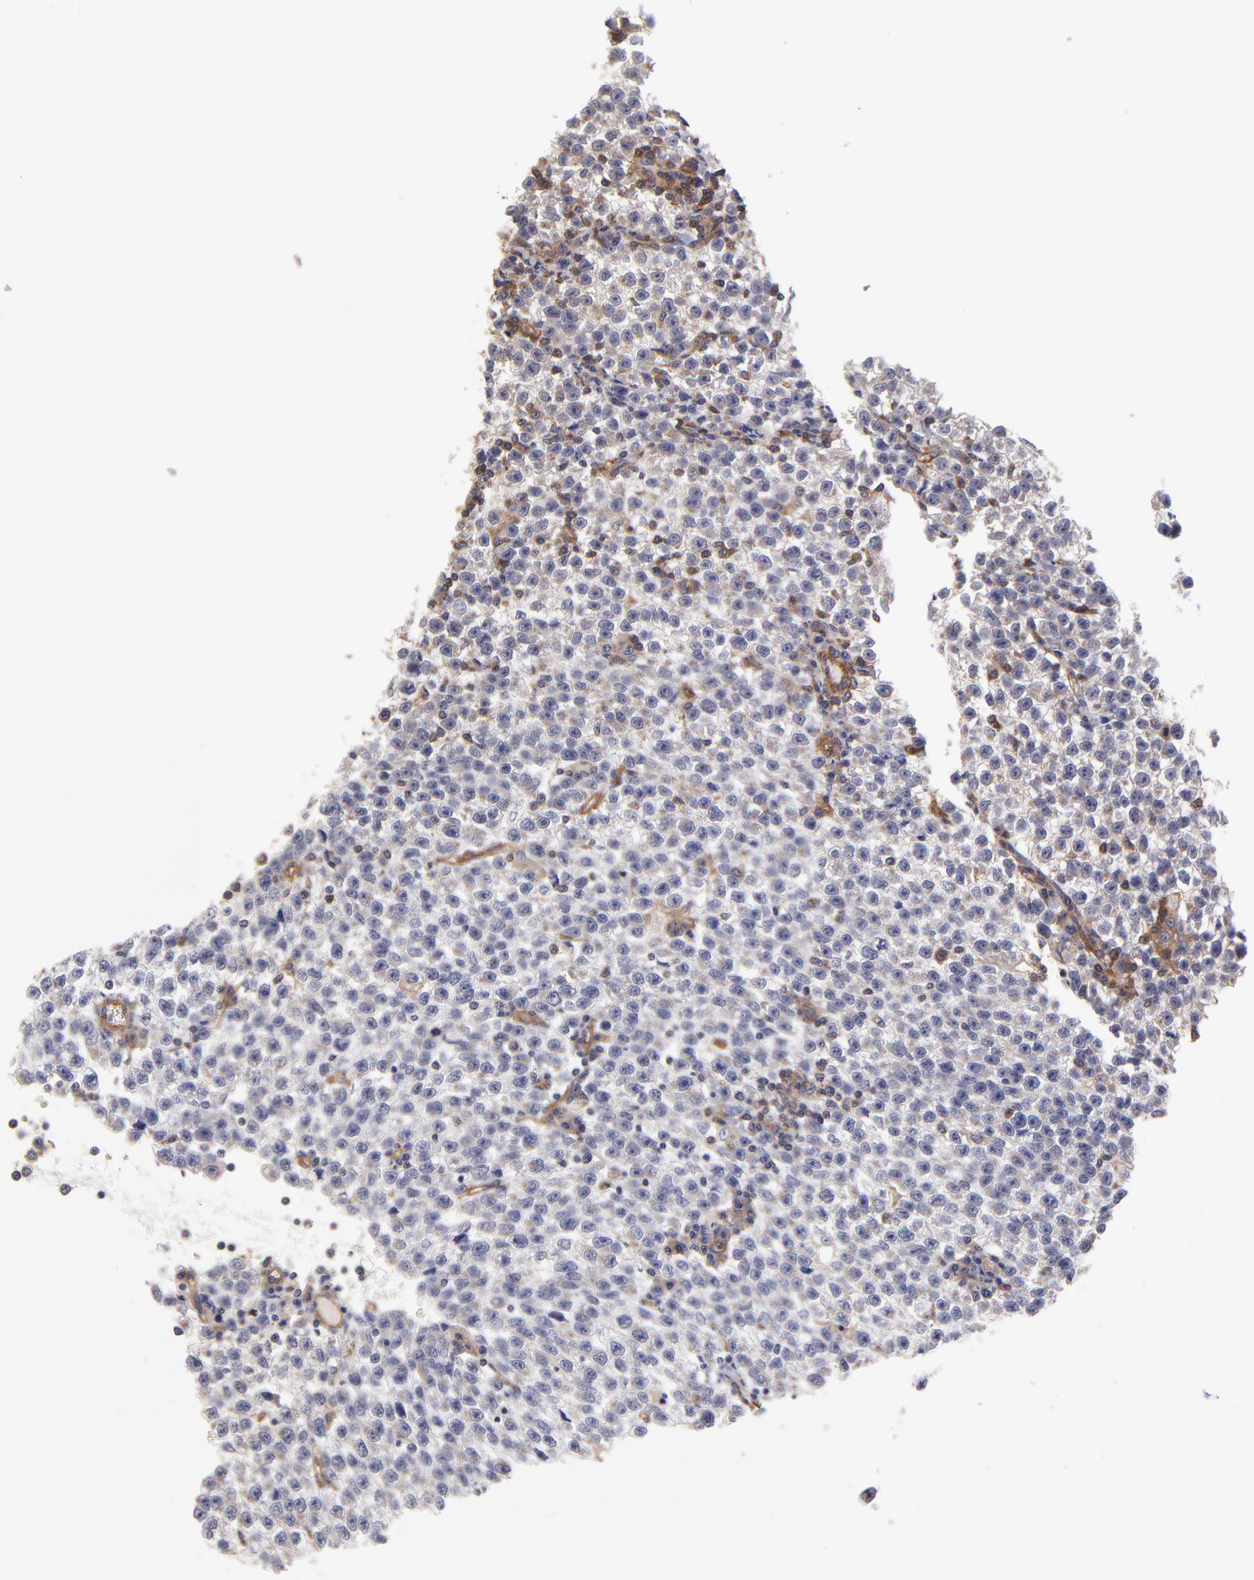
{"staining": {"intensity": "negative", "quantity": "none", "location": "none"}, "tissue": "testis cancer", "cell_type": "Tumor cells", "image_type": "cancer", "snomed": [{"axis": "morphology", "description": "Seminoma, NOS"}, {"axis": "topography", "description": "Testis"}], "caption": "Immunohistochemistry of testis seminoma shows no expression in tumor cells.", "gene": "ASB7", "patient": {"sex": "male", "age": 35}}